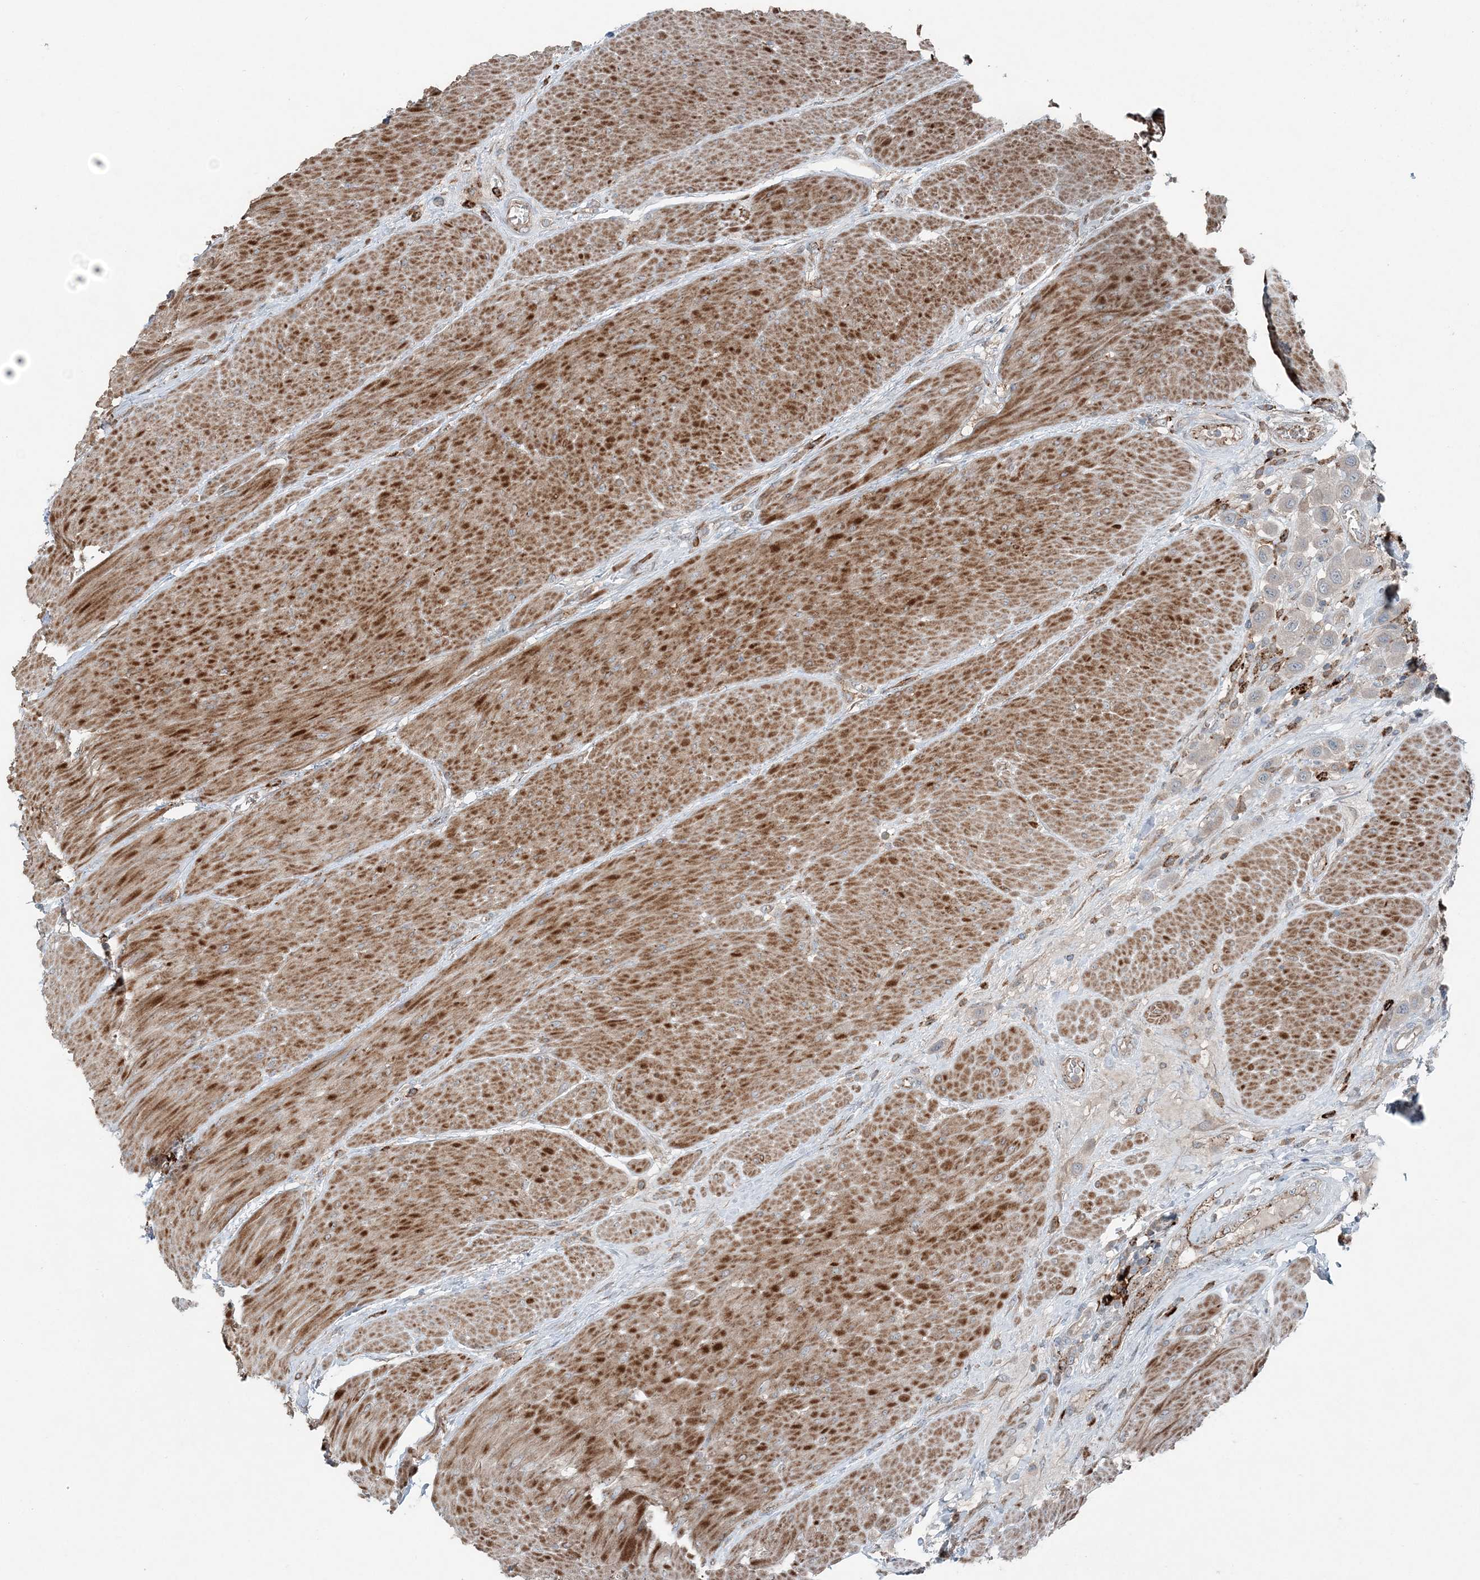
{"staining": {"intensity": "weak", "quantity": "25%-75%", "location": "cytoplasmic/membranous"}, "tissue": "urothelial cancer", "cell_type": "Tumor cells", "image_type": "cancer", "snomed": [{"axis": "morphology", "description": "Urothelial carcinoma, High grade"}, {"axis": "topography", "description": "Urinary bladder"}], "caption": "Tumor cells exhibit weak cytoplasmic/membranous staining in about 25%-75% of cells in urothelial cancer. (Stains: DAB (3,3'-diaminobenzidine) in brown, nuclei in blue, Microscopy: brightfield microscopy at high magnification).", "gene": "KY", "patient": {"sex": "male", "age": 50}}